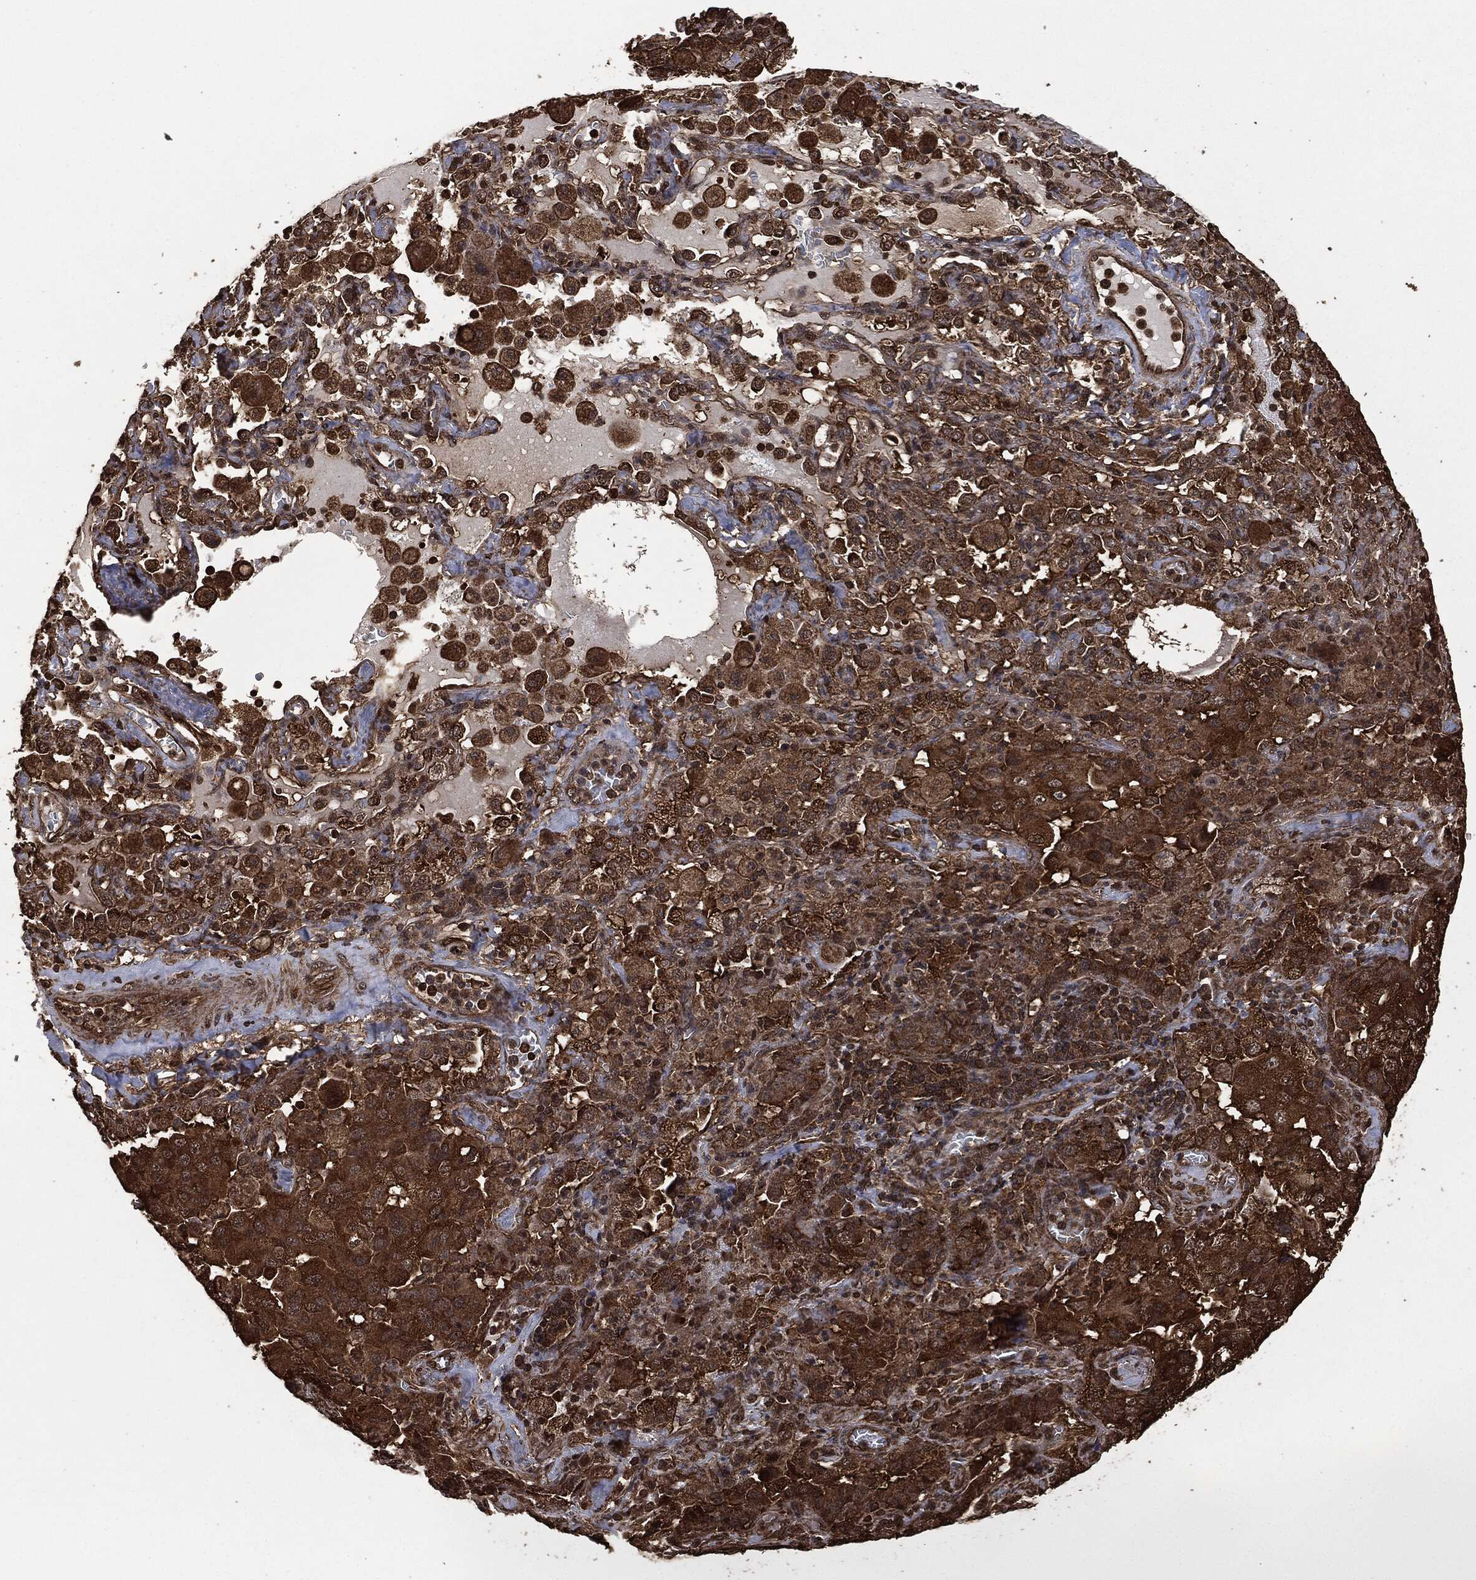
{"staining": {"intensity": "strong", "quantity": ">75%", "location": "cytoplasmic/membranous"}, "tissue": "lung cancer", "cell_type": "Tumor cells", "image_type": "cancer", "snomed": [{"axis": "morphology", "description": "Adenocarcinoma, NOS"}, {"axis": "topography", "description": "Lung"}], "caption": "A high amount of strong cytoplasmic/membranous expression is appreciated in about >75% of tumor cells in lung adenocarcinoma tissue.", "gene": "HRAS", "patient": {"sex": "female", "age": 61}}